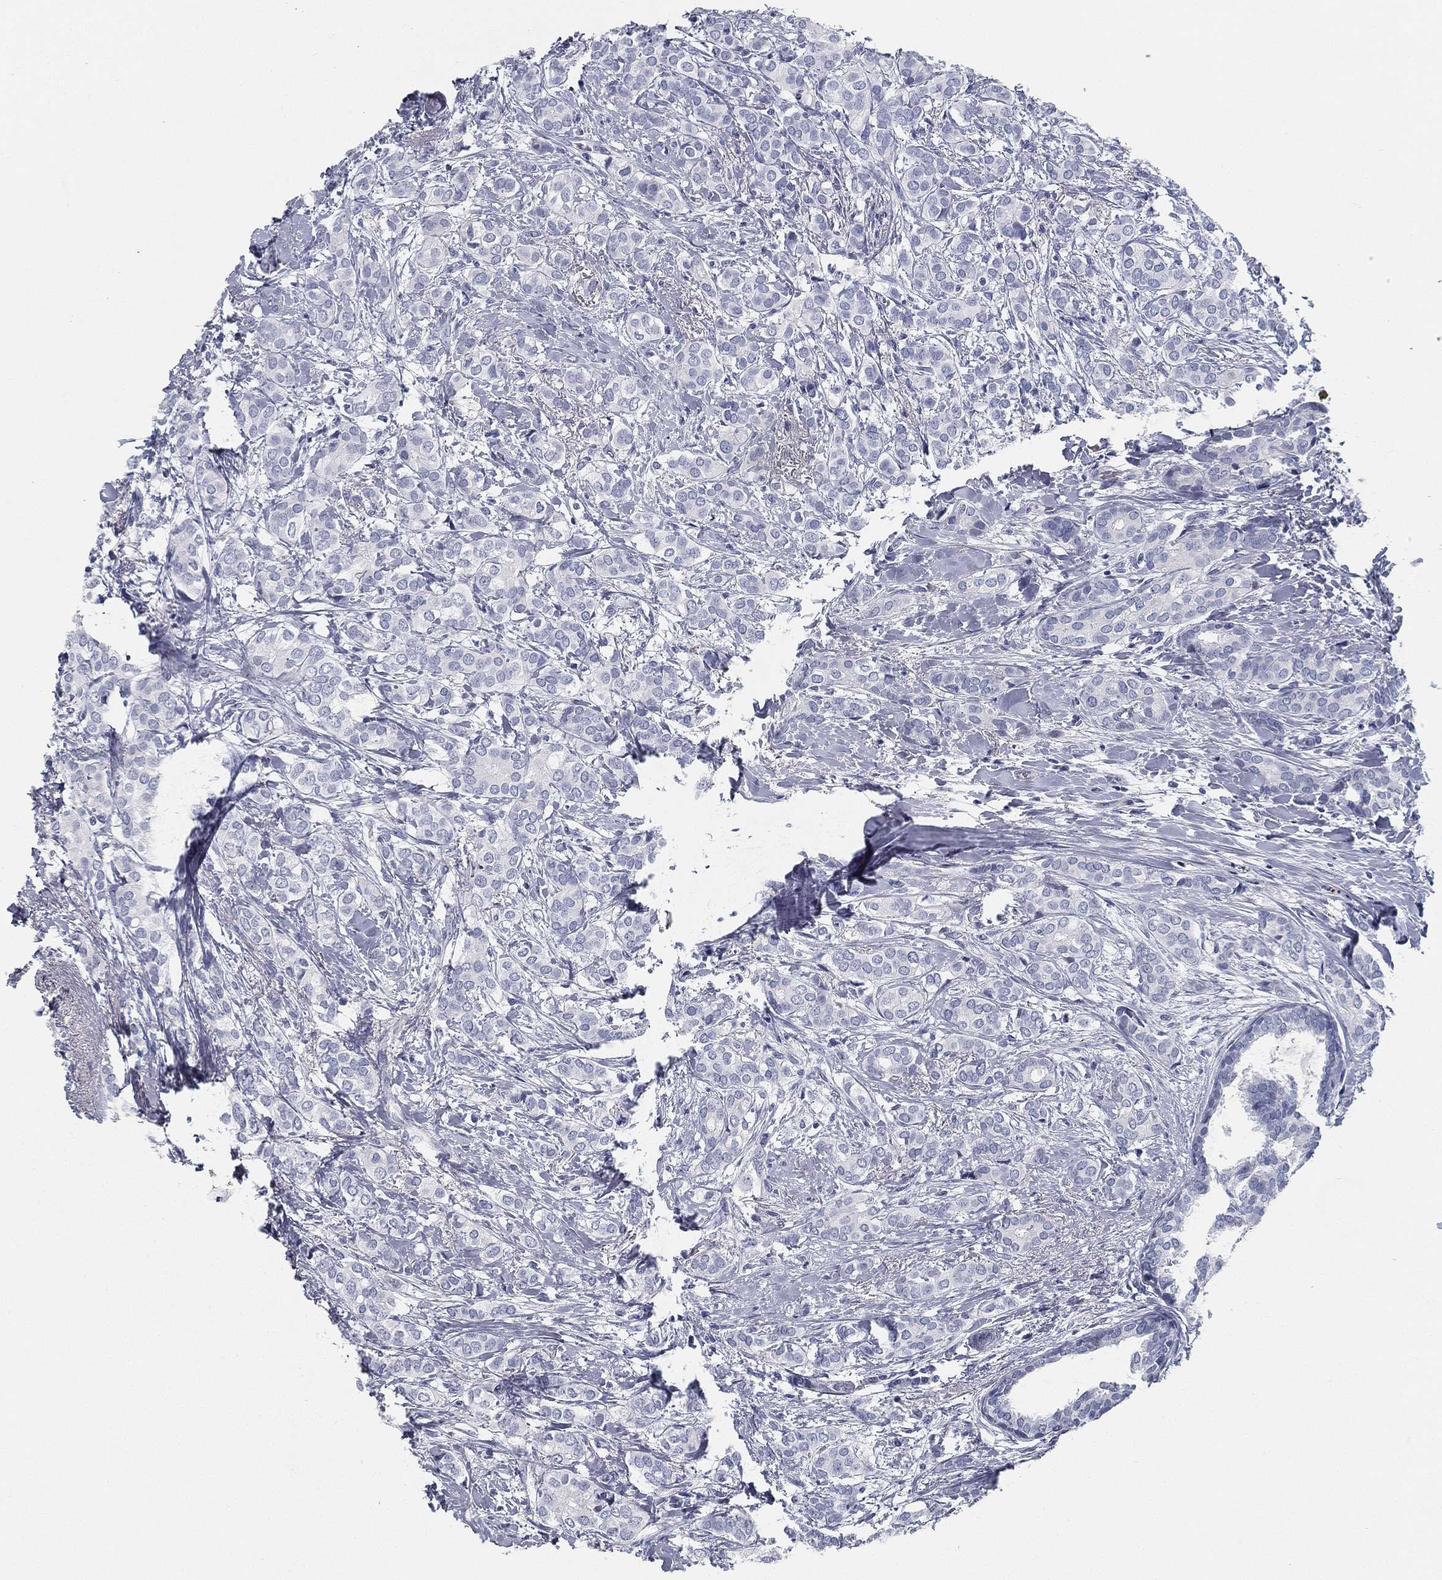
{"staining": {"intensity": "negative", "quantity": "none", "location": "none"}, "tissue": "breast cancer", "cell_type": "Tumor cells", "image_type": "cancer", "snomed": [{"axis": "morphology", "description": "Duct carcinoma"}, {"axis": "topography", "description": "Breast"}], "caption": "IHC micrograph of neoplastic tissue: breast intraductal carcinoma stained with DAB demonstrates no significant protein expression in tumor cells.", "gene": "SPPL2C", "patient": {"sex": "female", "age": 73}}